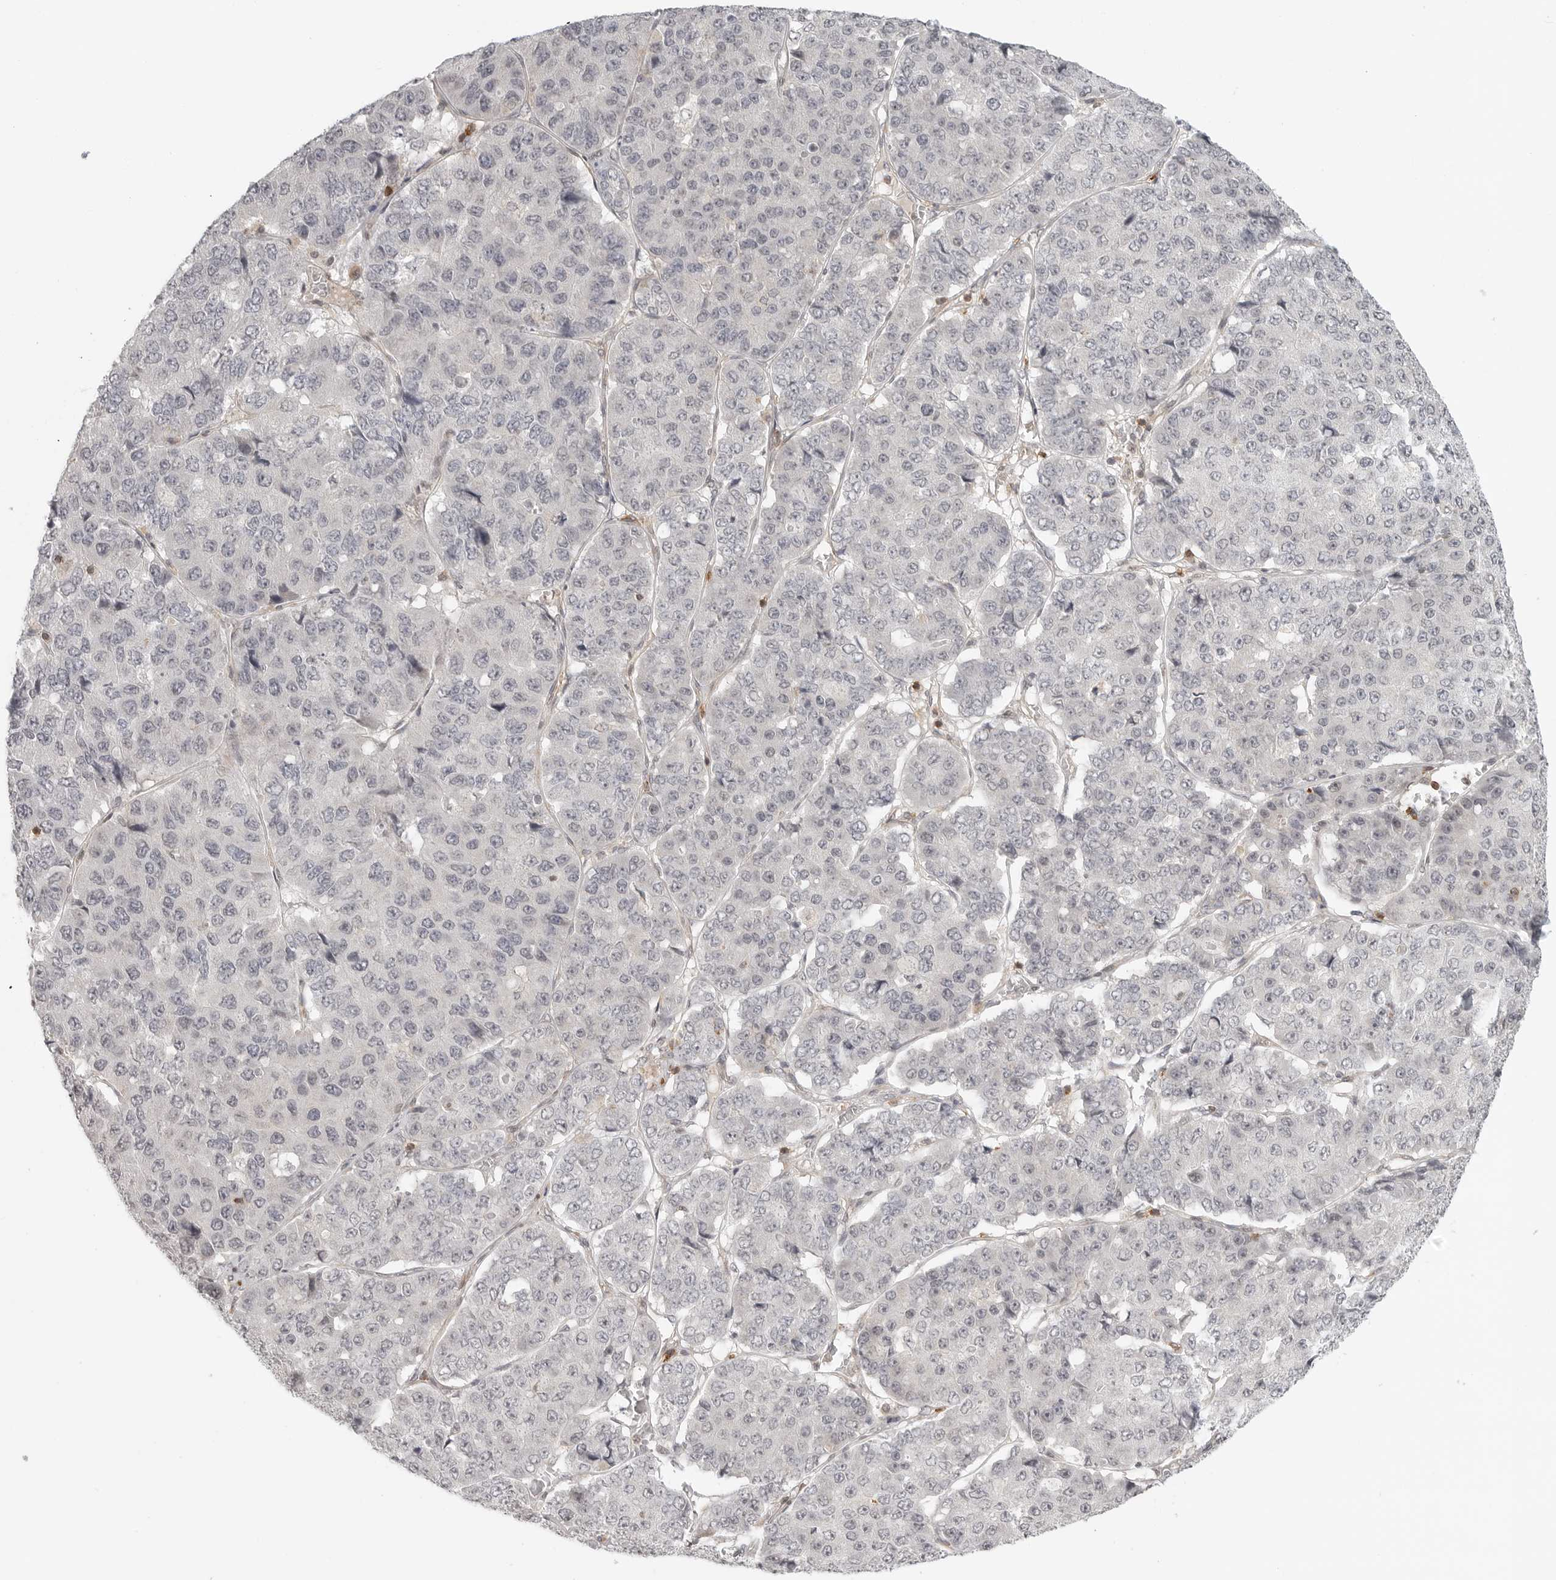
{"staining": {"intensity": "negative", "quantity": "none", "location": "none"}, "tissue": "pancreatic cancer", "cell_type": "Tumor cells", "image_type": "cancer", "snomed": [{"axis": "morphology", "description": "Adenocarcinoma, NOS"}, {"axis": "topography", "description": "Pancreas"}], "caption": "This is an immunohistochemistry micrograph of human adenocarcinoma (pancreatic). There is no positivity in tumor cells.", "gene": "SH3KBP1", "patient": {"sex": "male", "age": 50}}